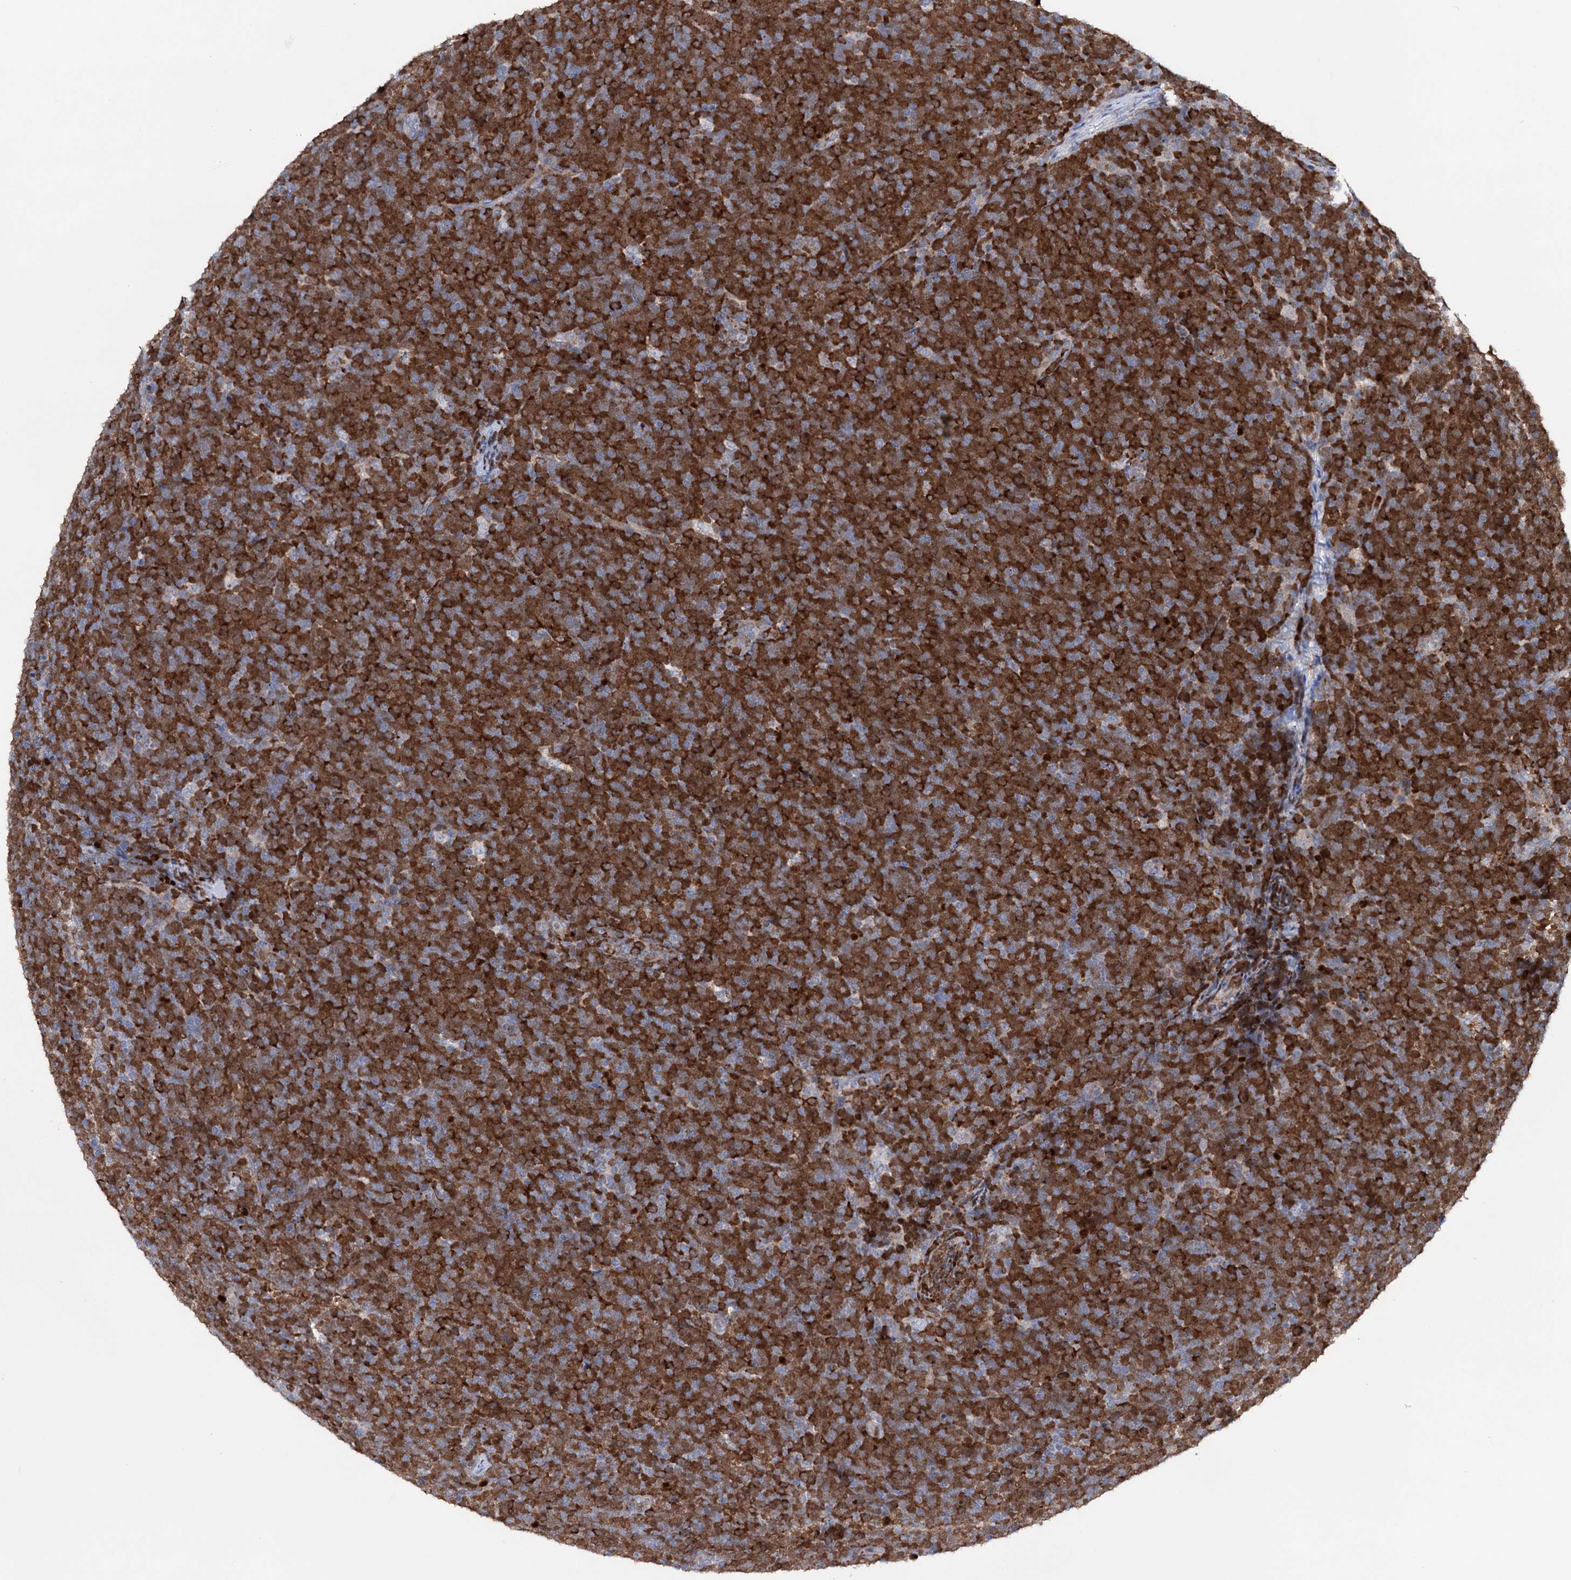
{"staining": {"intensity": "strong", "quantity": ">75%", "location": "cytoplasmic/membranous"}, "tissue": "lymphoma", "cell_type": "Tumor cells", "image_type": "cancer", "snomed": [{"axis": "morphology", "description": "Malignant lymphoma, non-Hodgkin's type, High grade"}, {"axis": "topography", "description": "Lymph node"}], "caption": "Immunohistochemical staining of lymphoma reveals strong cytoplasmic/membranous protein positivity in about >75% of tumor cells. Immunohistochemistry stains the protein of interest in brown and the nuclei are stained blue.", "gene": "NCAPD2", "patient": {"sex": "male", "age": 13}}